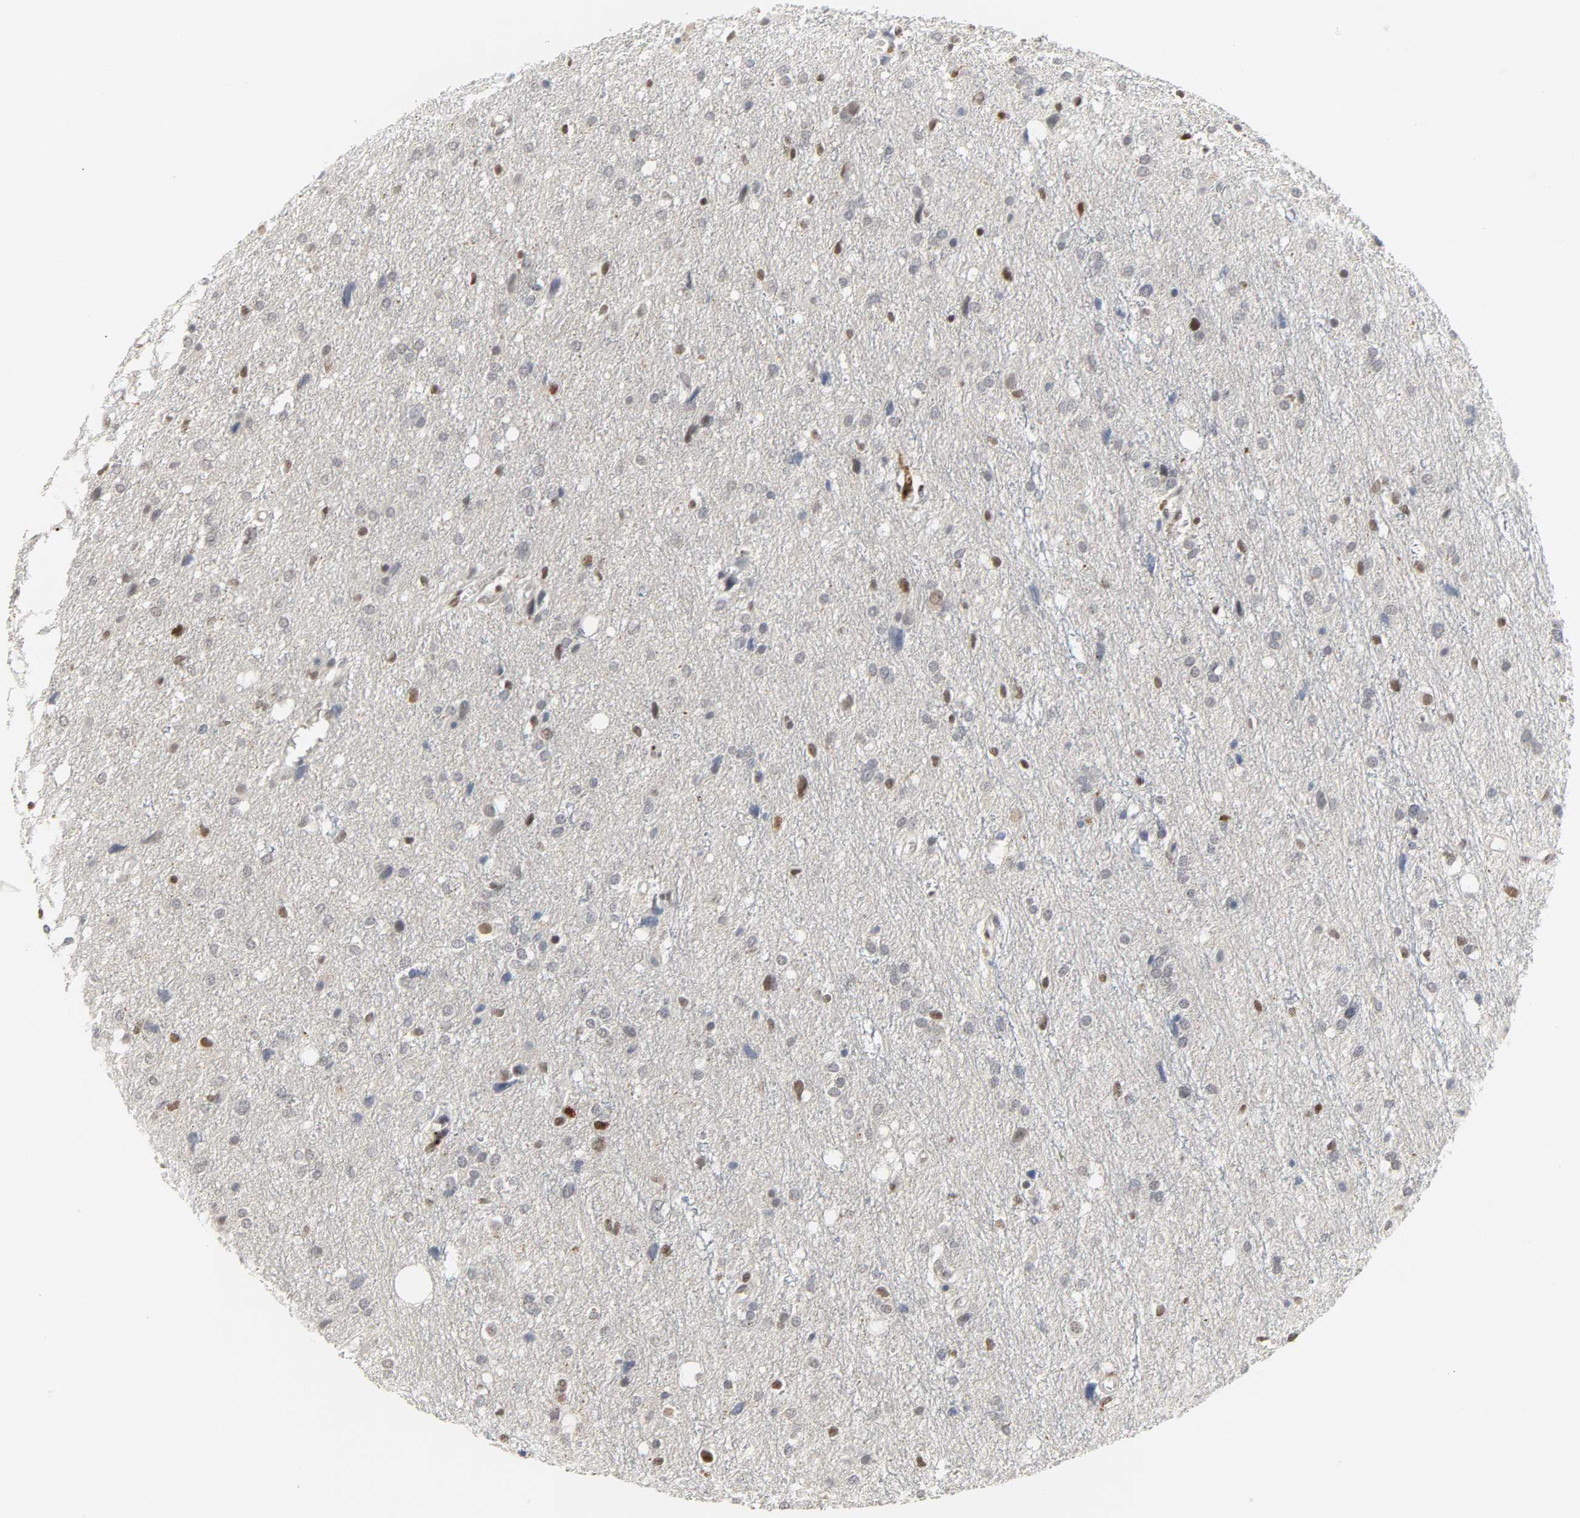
{"staining": {"intensity": "moderate", "quantity": "<25%", "location": "nuclear"}, "tissue": "glioma", "cell_type": "Tumor cells", "image_type": "cancer", "snomed": [{"axis": "morphology", "description": "Glioma, malignant, High grade"}, {"axis": "topography", "description": "Brain"}], "caption": "Moderate nuclear staining is seen in about <25% of tumor cells in glioma.", "gene": "DAZAP1", "patient": {"sex": "female", "age": 59}}